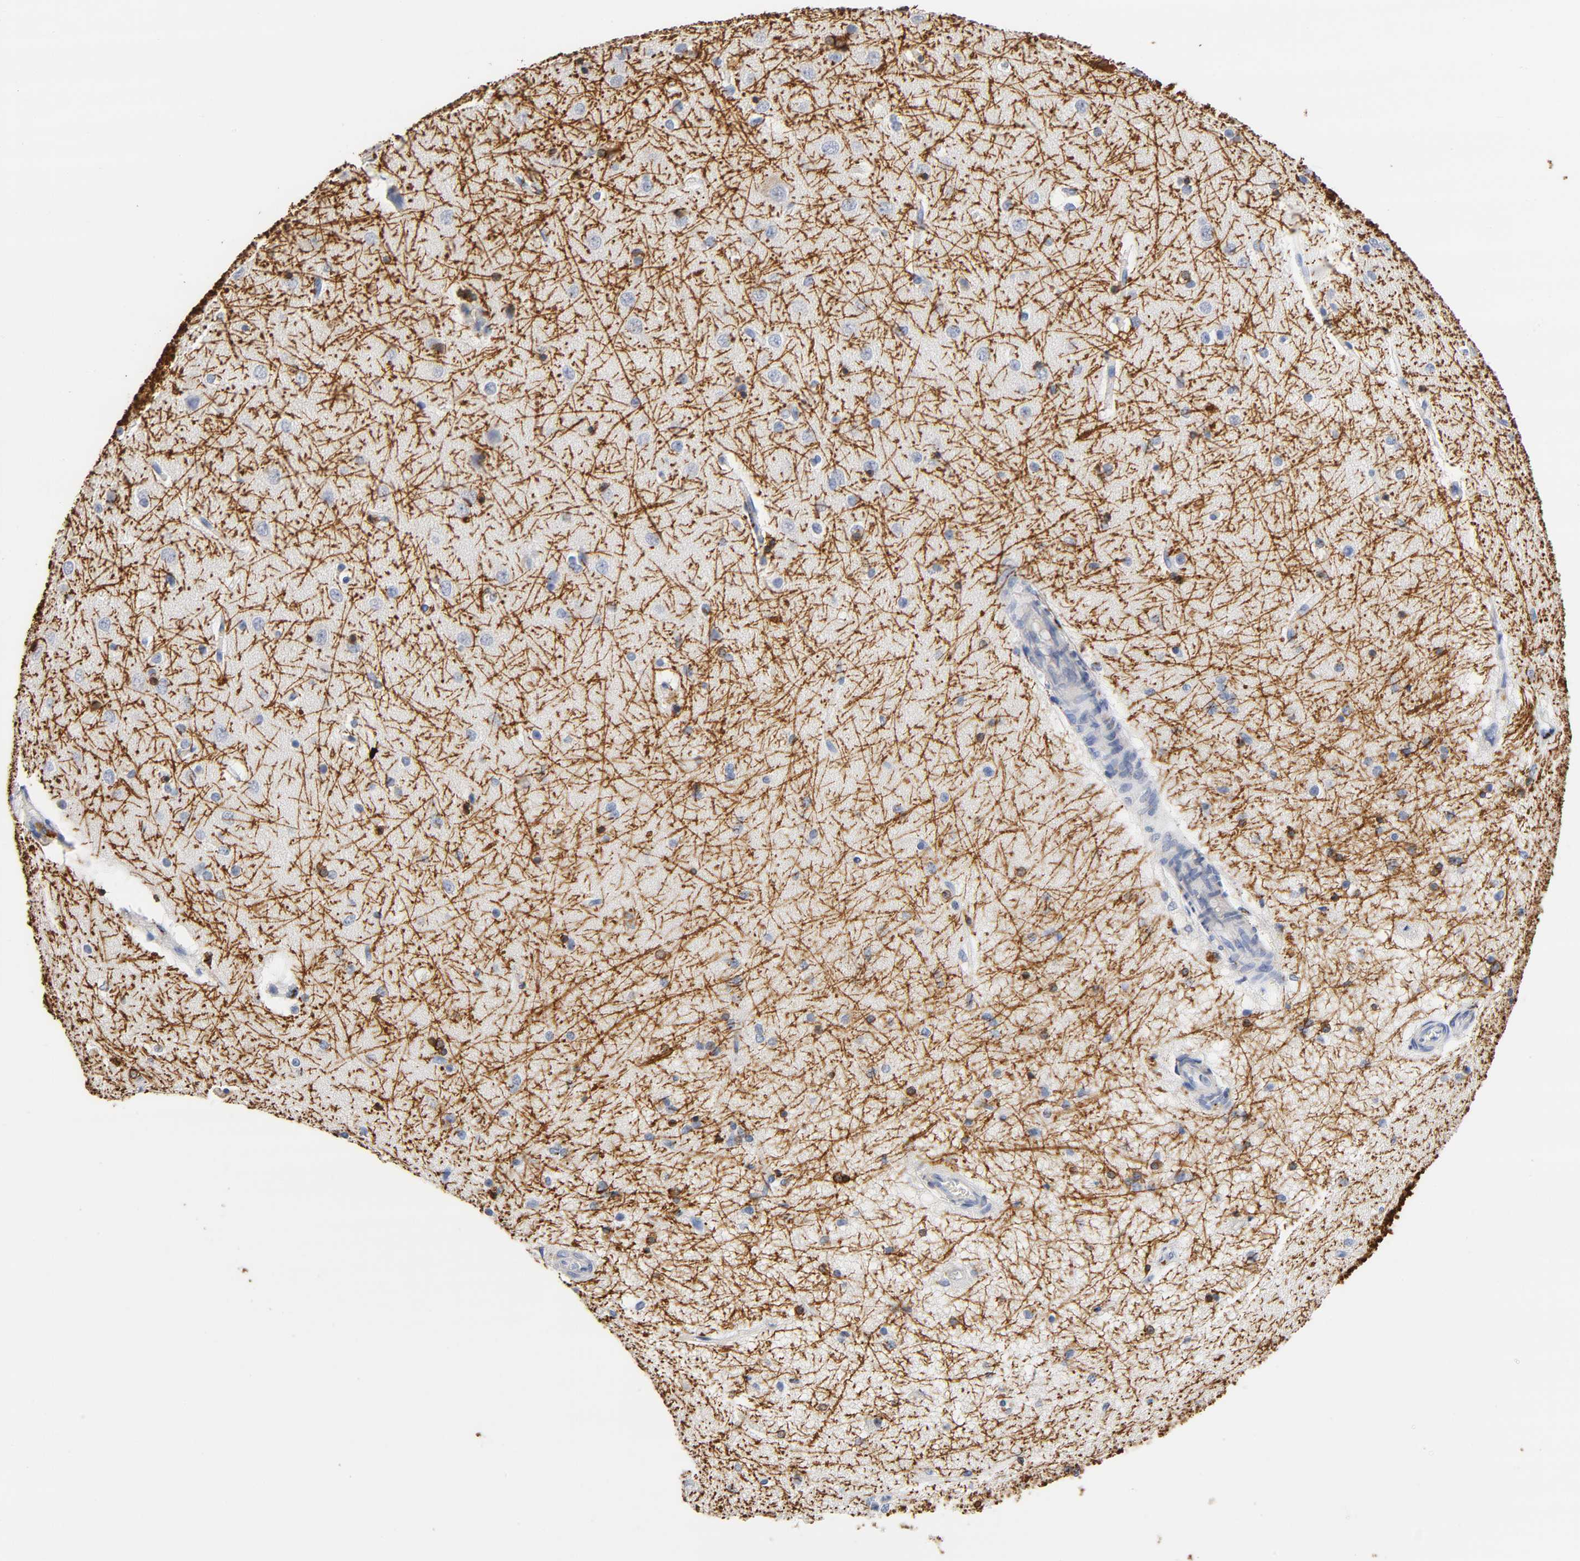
{"staining": {"intensity": "negative", "quantity": "none", "location": "none"}, "tissue": "cerebral cortex", "cell_type": "Endothelial cells", "image_type": "normal", "snomed": [{"axis": "morphology", "description": "Normal tissue, NOS"}, {"axis": "topography", "description": "Cerebral cortex"}], "caption": "Unremarkable cerebral cortex was stained to show a protein in brown. There is no significant staining in endothelial cells.", "gene": "PLP1", "patient": {"sex": "female", "age": 54}}